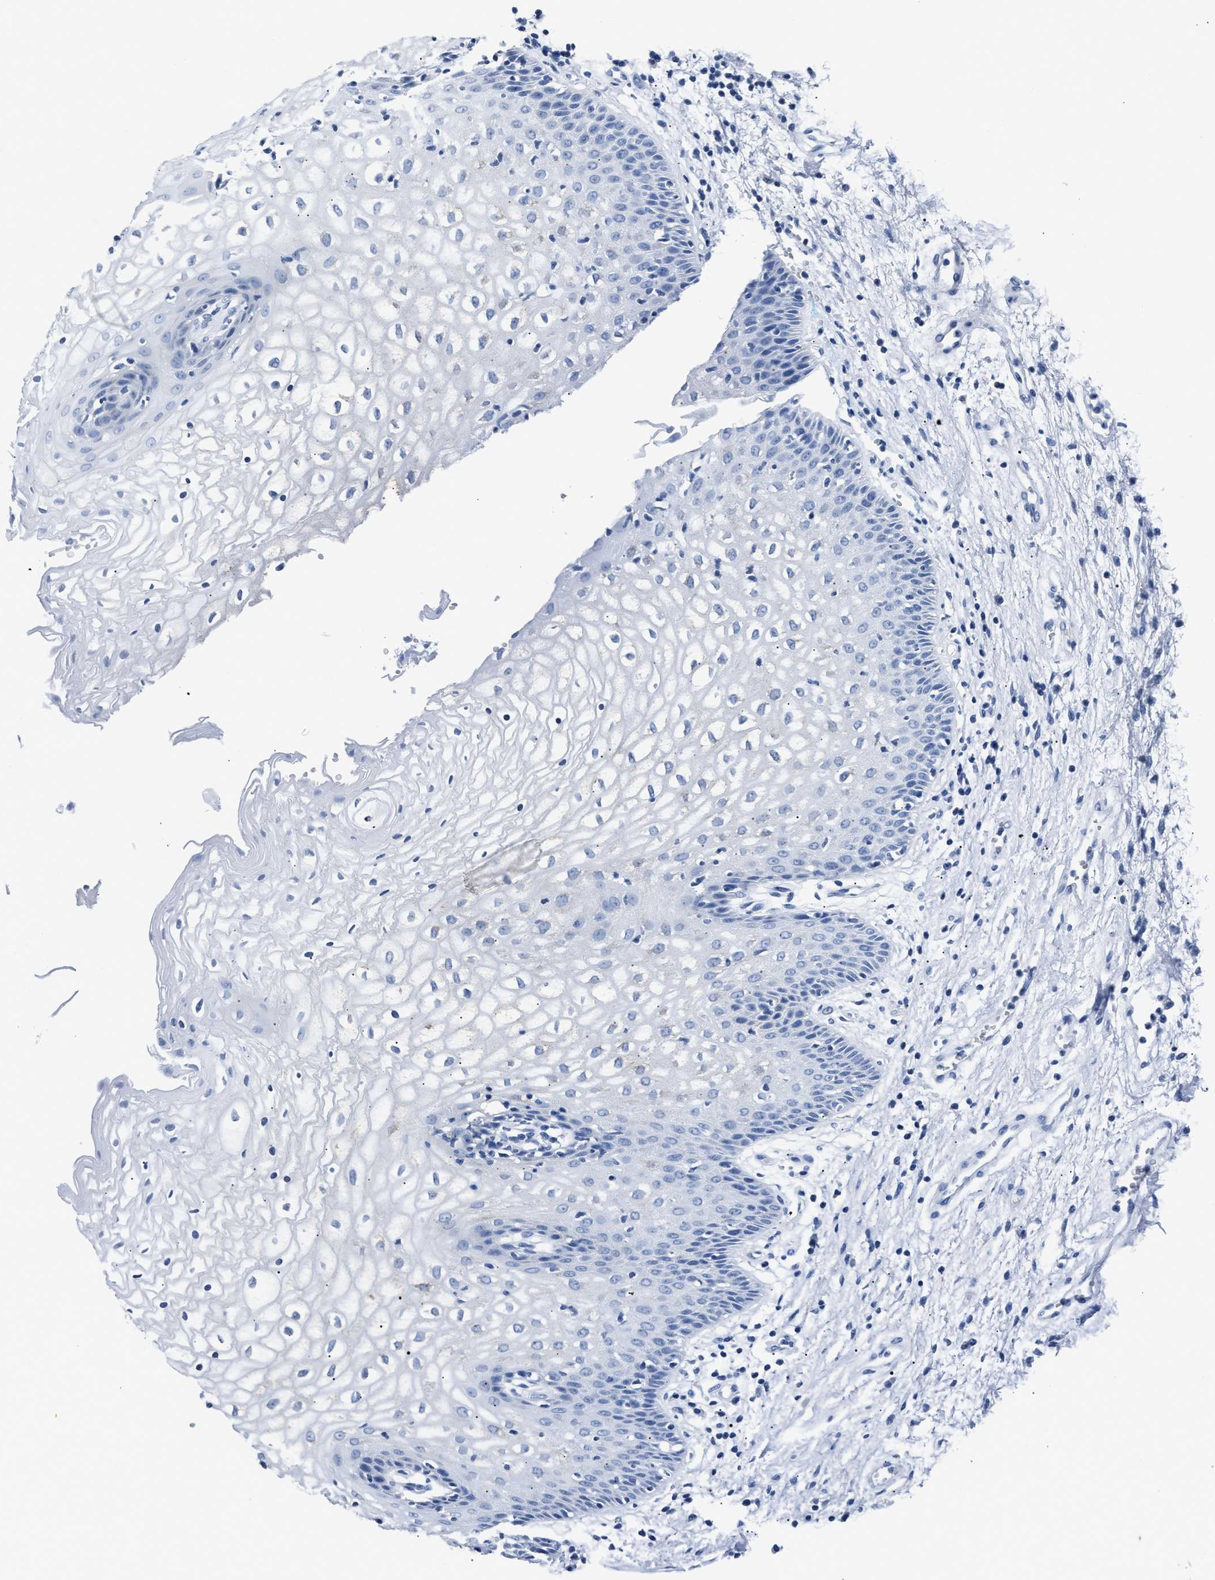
{"staining": {"intensity": "negative", "quantity": "none", "location": "none"}, "tissue": "vagina", "cell_type": "Squamous epithelial cells", "image_type": "normal", "snomed": [{"axis": "morphology", "description": "Normal tissue, NOS"}, {"axis": "topography", "description": "Vagina"}], "caption": "Squamous epithelial cells are negative for brown protein staining in unremarkable vagina.", "gene": "AMACR", "patient": {"sex": "female", "age": 34}}